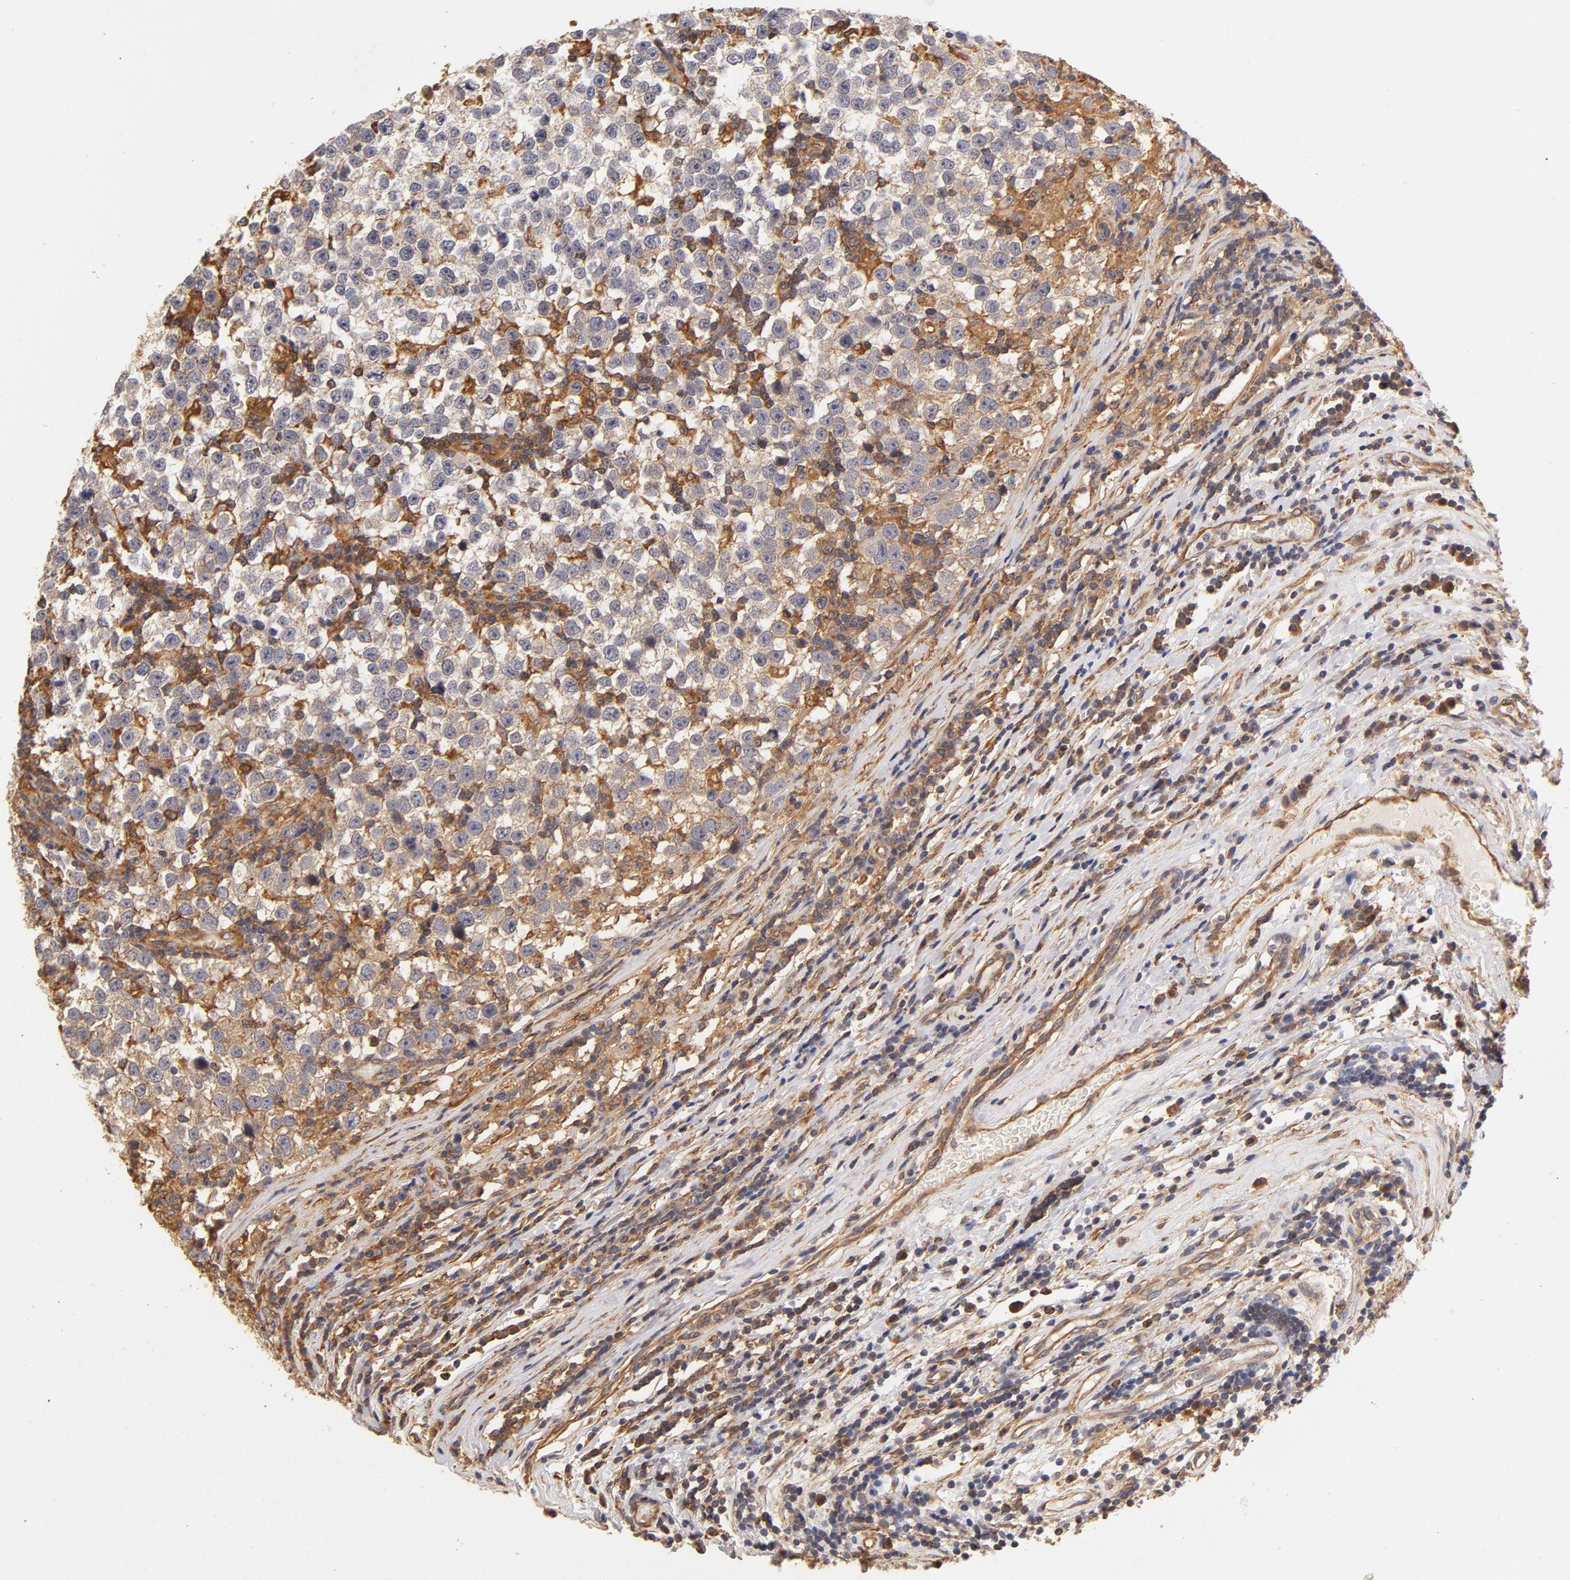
{"staining": {"intensity": "weak", "quantity": "25%-75%", "location": "cytoplasmic/membranous"}, "tissue": "testis cancer", "cell_type": "Tumor cells", "image_type": "cancer", "snomed": [{"axis": "morphology", "description": "Seminoma, NOS"}, {"axis": "topography", "description": "Testis"}], "caption": "Tumor cells exhibit low levels of weak cytoplasmic/membranous expression in about 25%-75% of cells in human testis cancer.", "gene": "FCMR", "patient": {"sex": "male", "age": 43}}